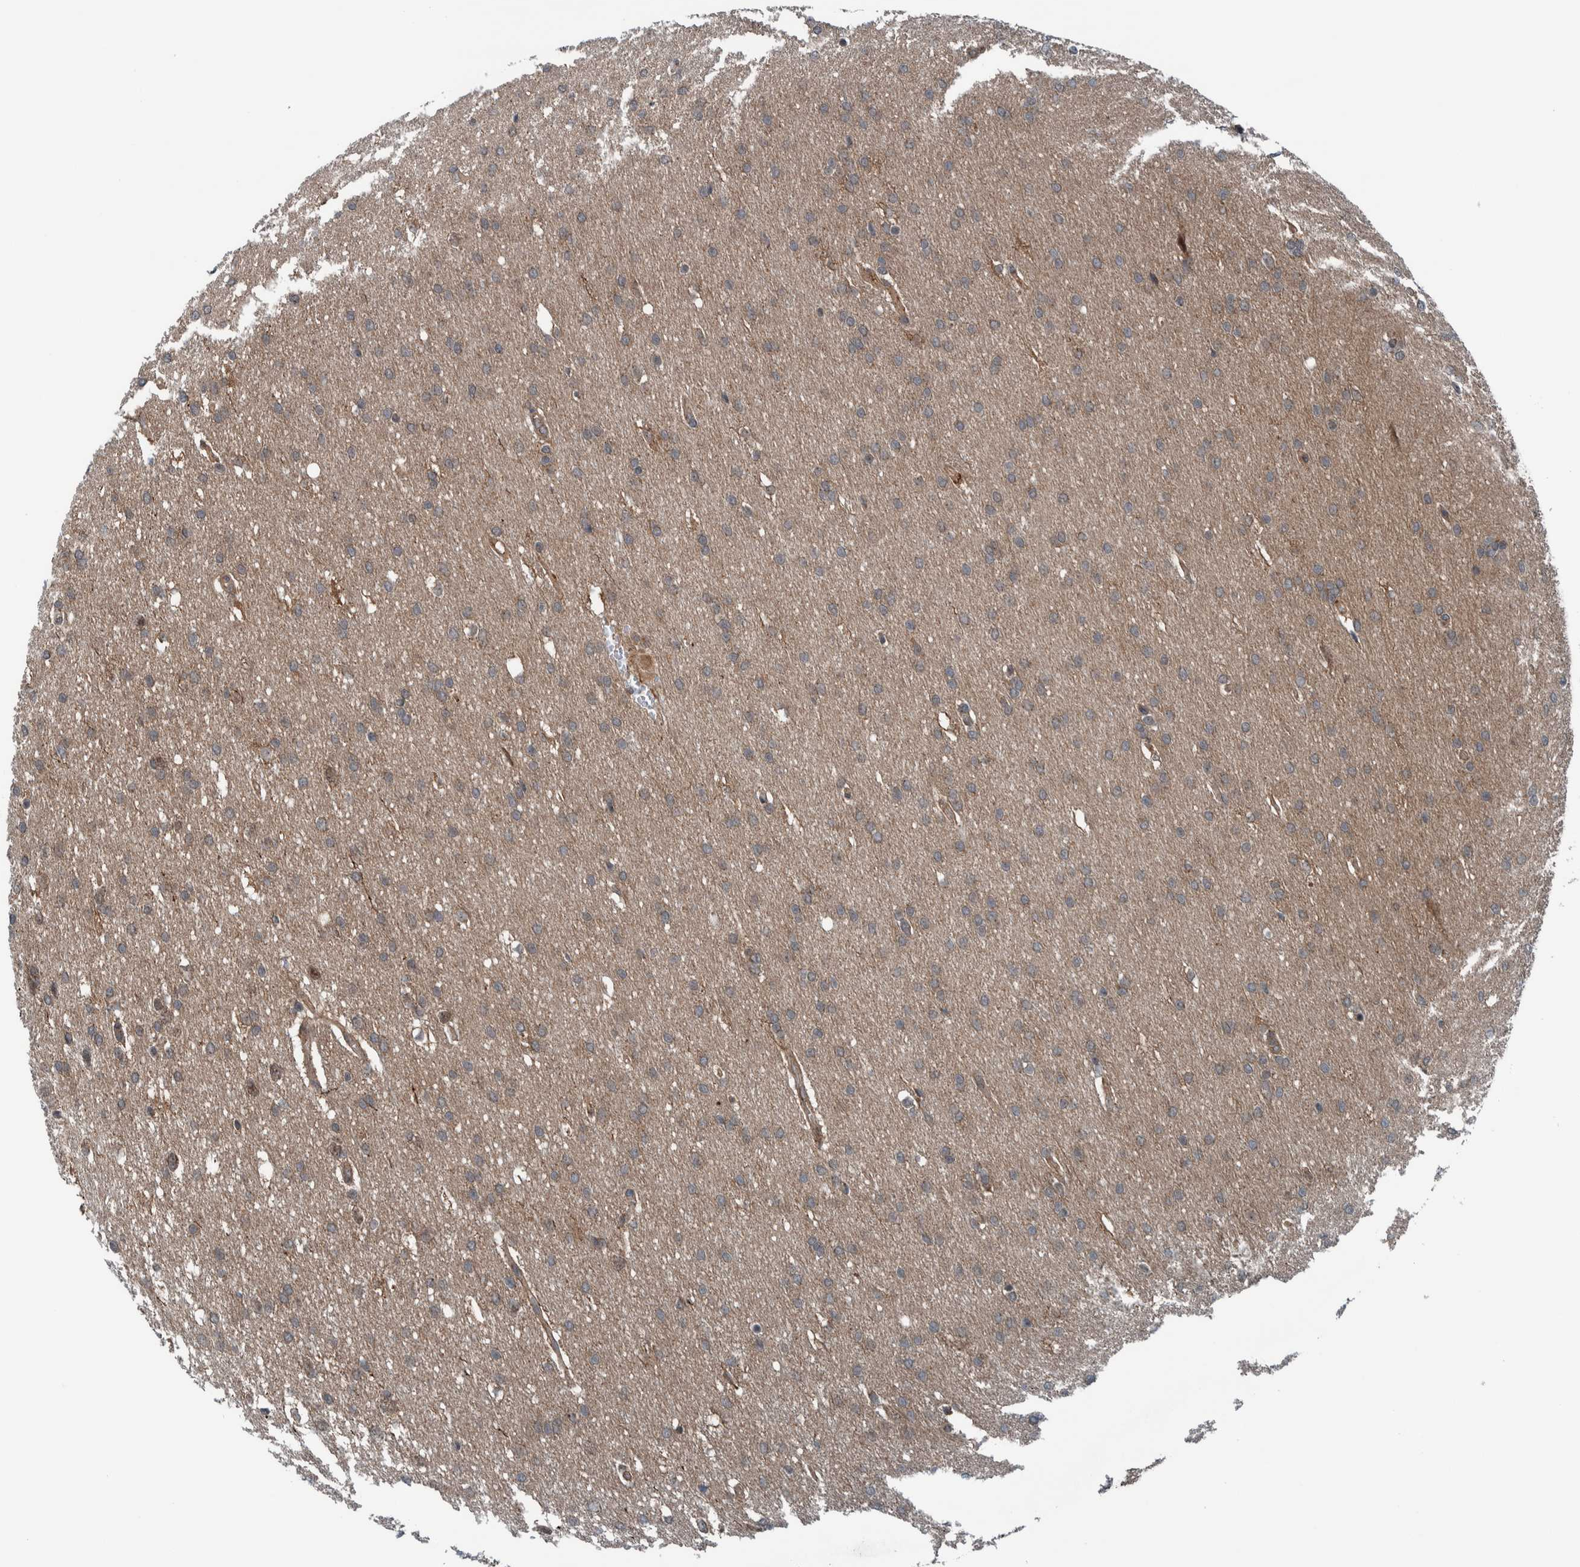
{"staining": {"intensity": "weak", "quantity": ">75%", "location": "cytoplasmic/membranous"}, "tissue": "glioma", "cell_type": "Tumor cells", "image_type": "cancer", "snomed": [{"axis": "morphology", "description": "Glioma, malignant, Low grade"}, {"axis": "topography", "description": "Brain"}], "caption": "Glioma was stained to show a protein in brown. There is low levels of weak cytoplasmic/membranous expression in about >75% of tumor cells. (IHC, brightfield microscopy, high magnification).", "gene": "CUEDC1", "patient": {"sex": "female", "age": 37}}